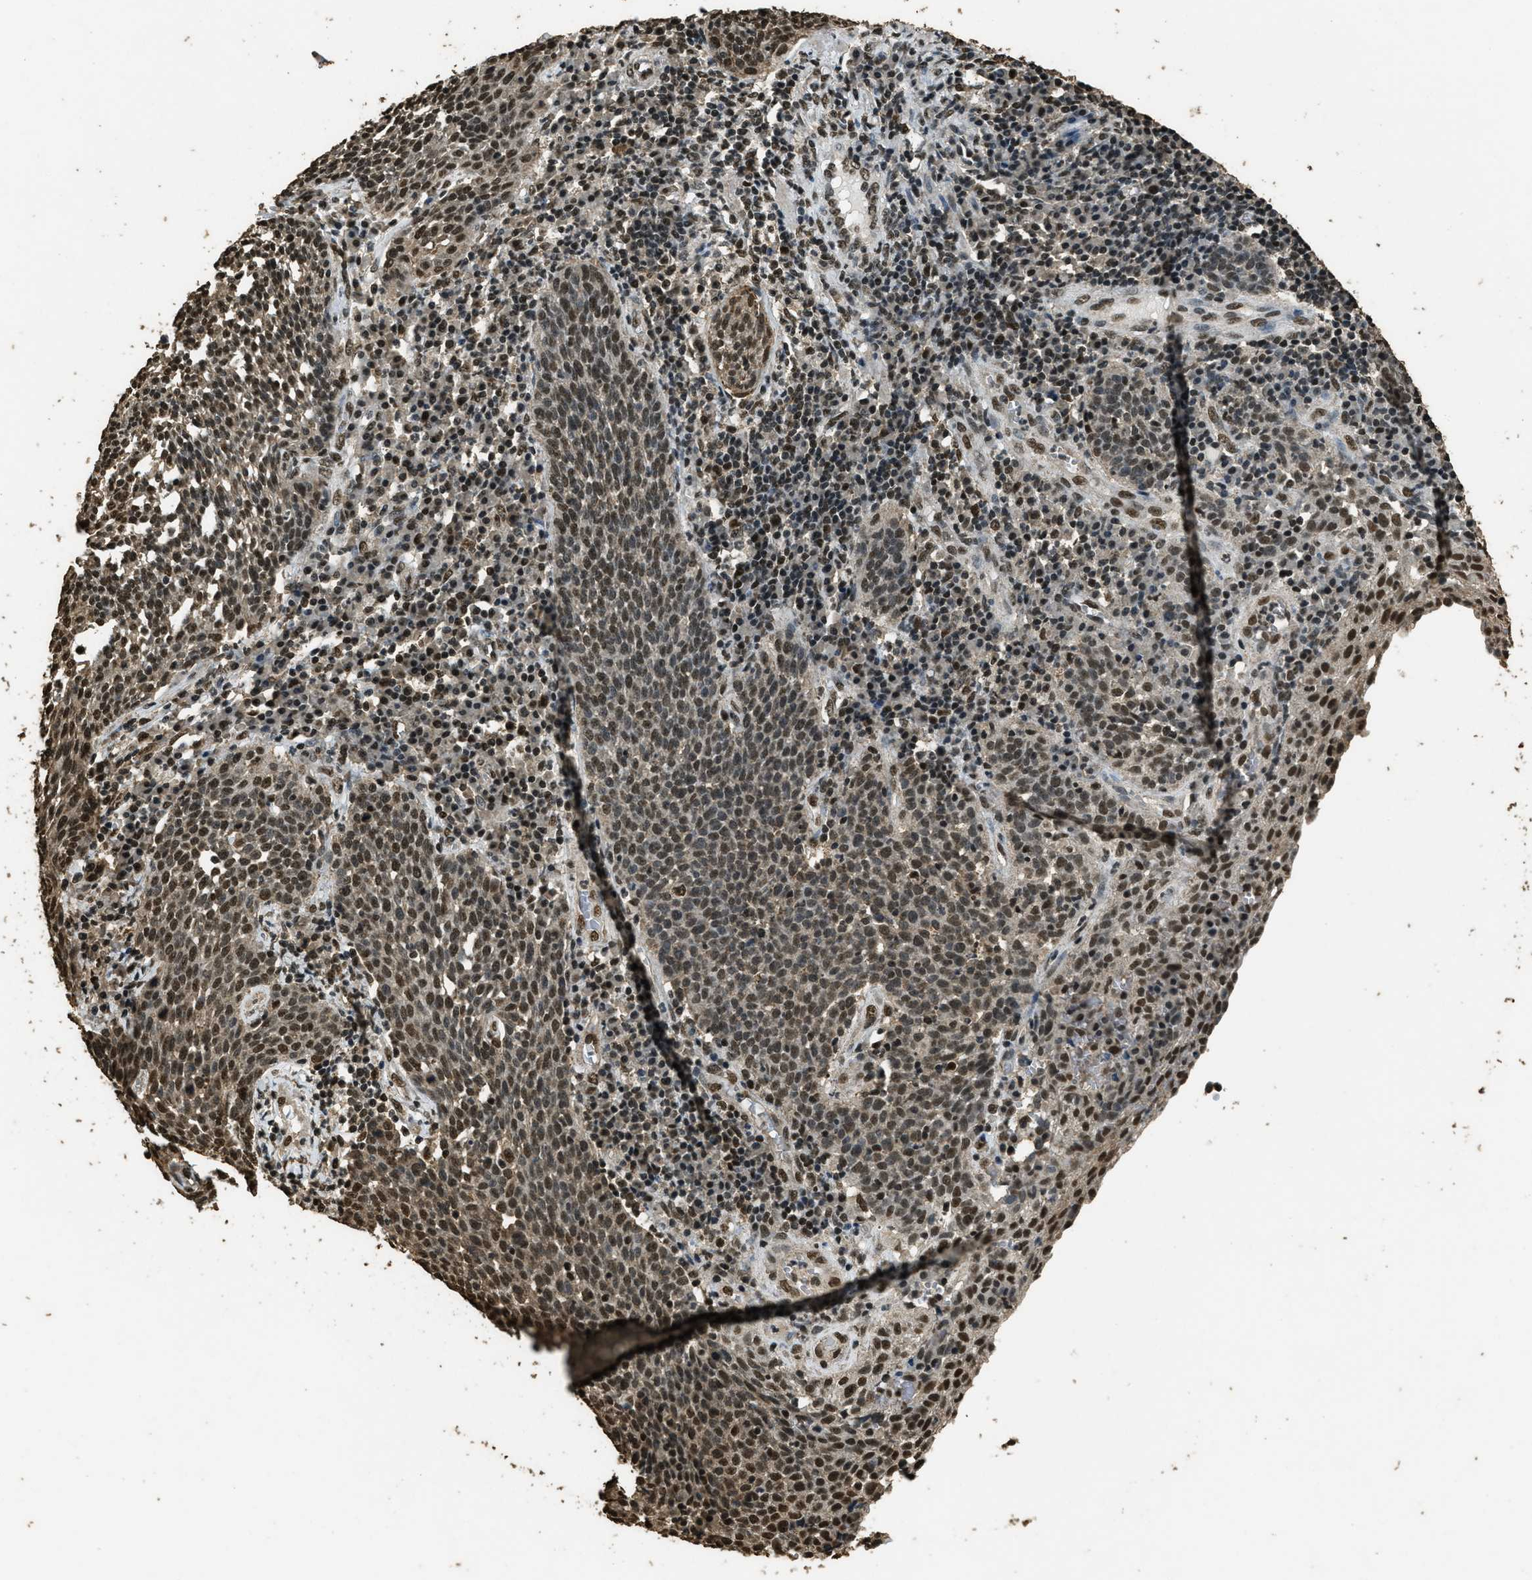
{"staining": {"intensity": "moderate", "quantity": ">75%", "location": "nuclear"}, "tissue": "cervical cancer", "cell_type": "Tumor cells", "image_type": "cancer", "snomed": [{"axis": "morphology", "description": "Squamous cell carcinoma, NOS"}, {"axis": "topography", "description": "Cervix"}], "caption": "High-magnification brightfield microscopy of cervical cancer (squamous cell carcinoma) stained with DAB (3,3'-diaminobenzidine) (brown) and counterstained with hematoxylin (blue). tumor cells exhibit moderate nuclear expression is identified in approximately>75% of cells.", "gene": "MYB", "patient": {"sex": "female", "age": 34}}